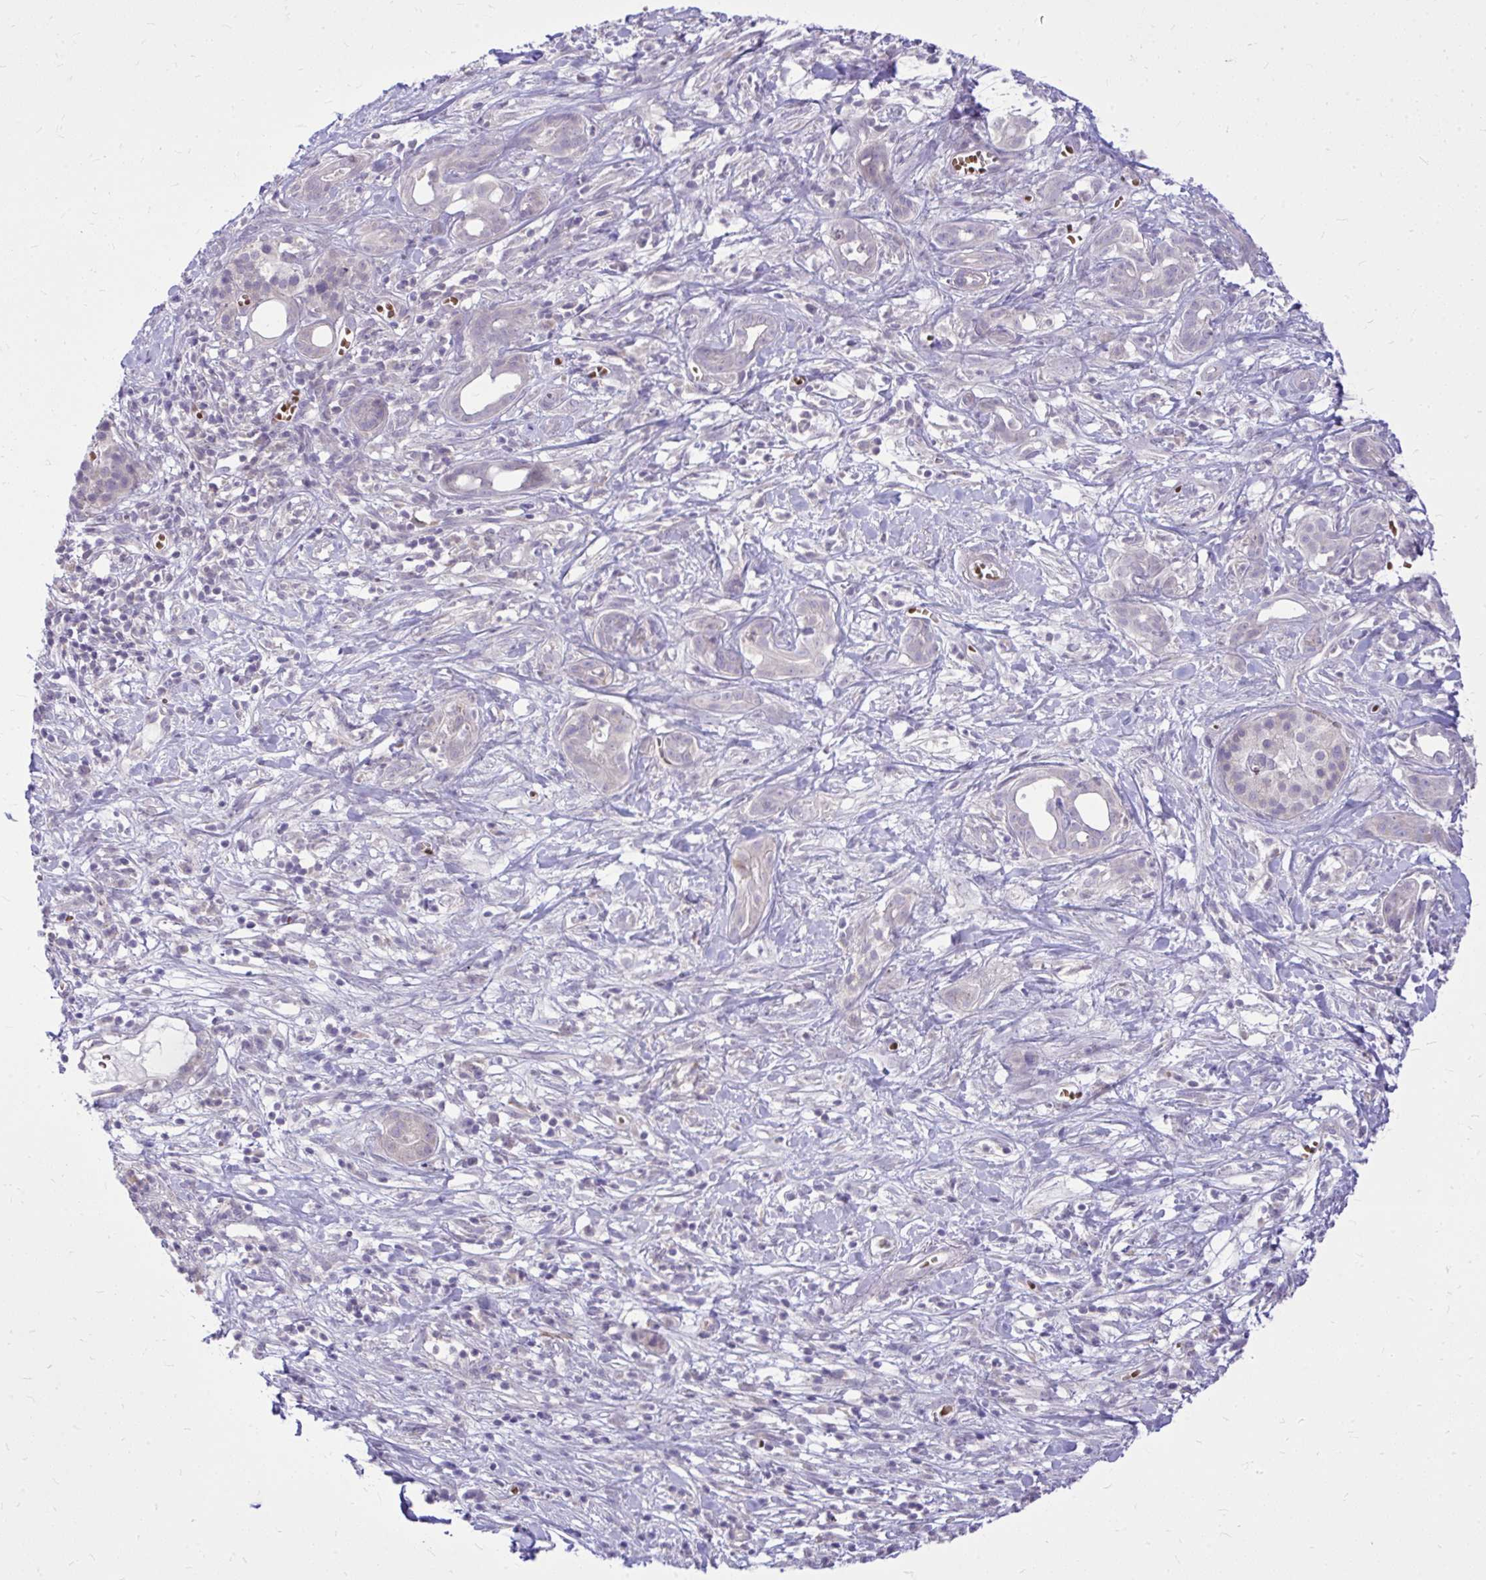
{"staining": {"intensity": "negative", "quantity": "none", "location": "none"}, "tissue": "pancreatic cancer", "cell_type": "Tumor cells", "image_type": "cancer", "snomed": [{"axis": "morphology", "description": "Adenocarcinoma, NOS"}, {"axis": "topography", "description": "Pancreas"}], "caption": "A photomicrograph of adenocarcinoma (pancreatic) stained for a protein displays no brown staining in tumor cells.", "gene": "DPY19L1", "patient": {"sex": "male", "age": 61}}